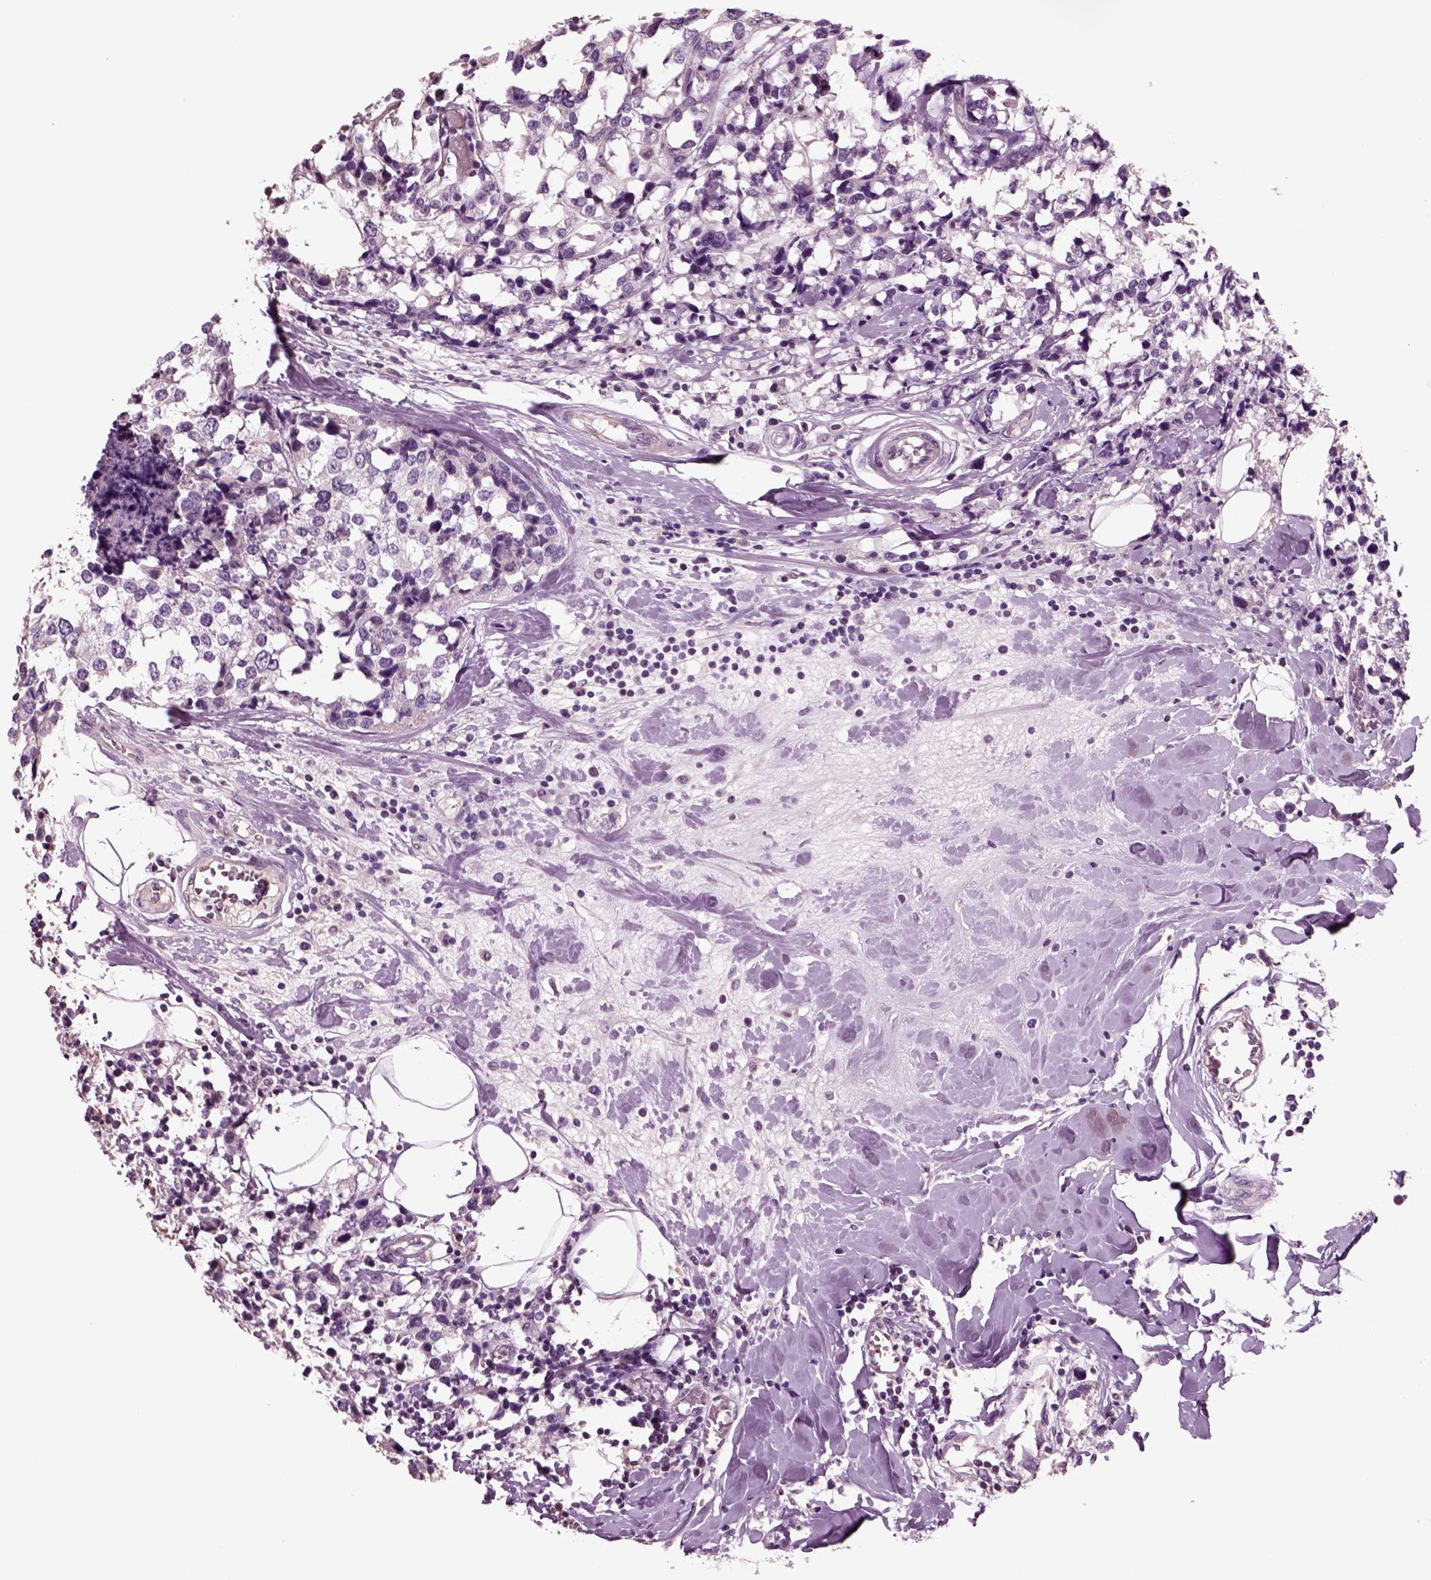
{"staining": {"intensity": "negative", "quantity": "none", "location": "none"}, "tissue": "breast cancer", "cell_type": "Tumor cells", "image_type": "cancer", "snomed": [{"axis": "morphology", "description": "Lobular carcinoma"}, {"axis": "topography", "description": "Breast"}], "caption": "This photomicrograph is of lobular carcinoma (breast) stained with IHC to label a protein in brown with the nuclei are counter-stained blue. There is no expression in tumor cells.", "gene": "CHGB", "patient": {"sex": "female", "age": 59}}